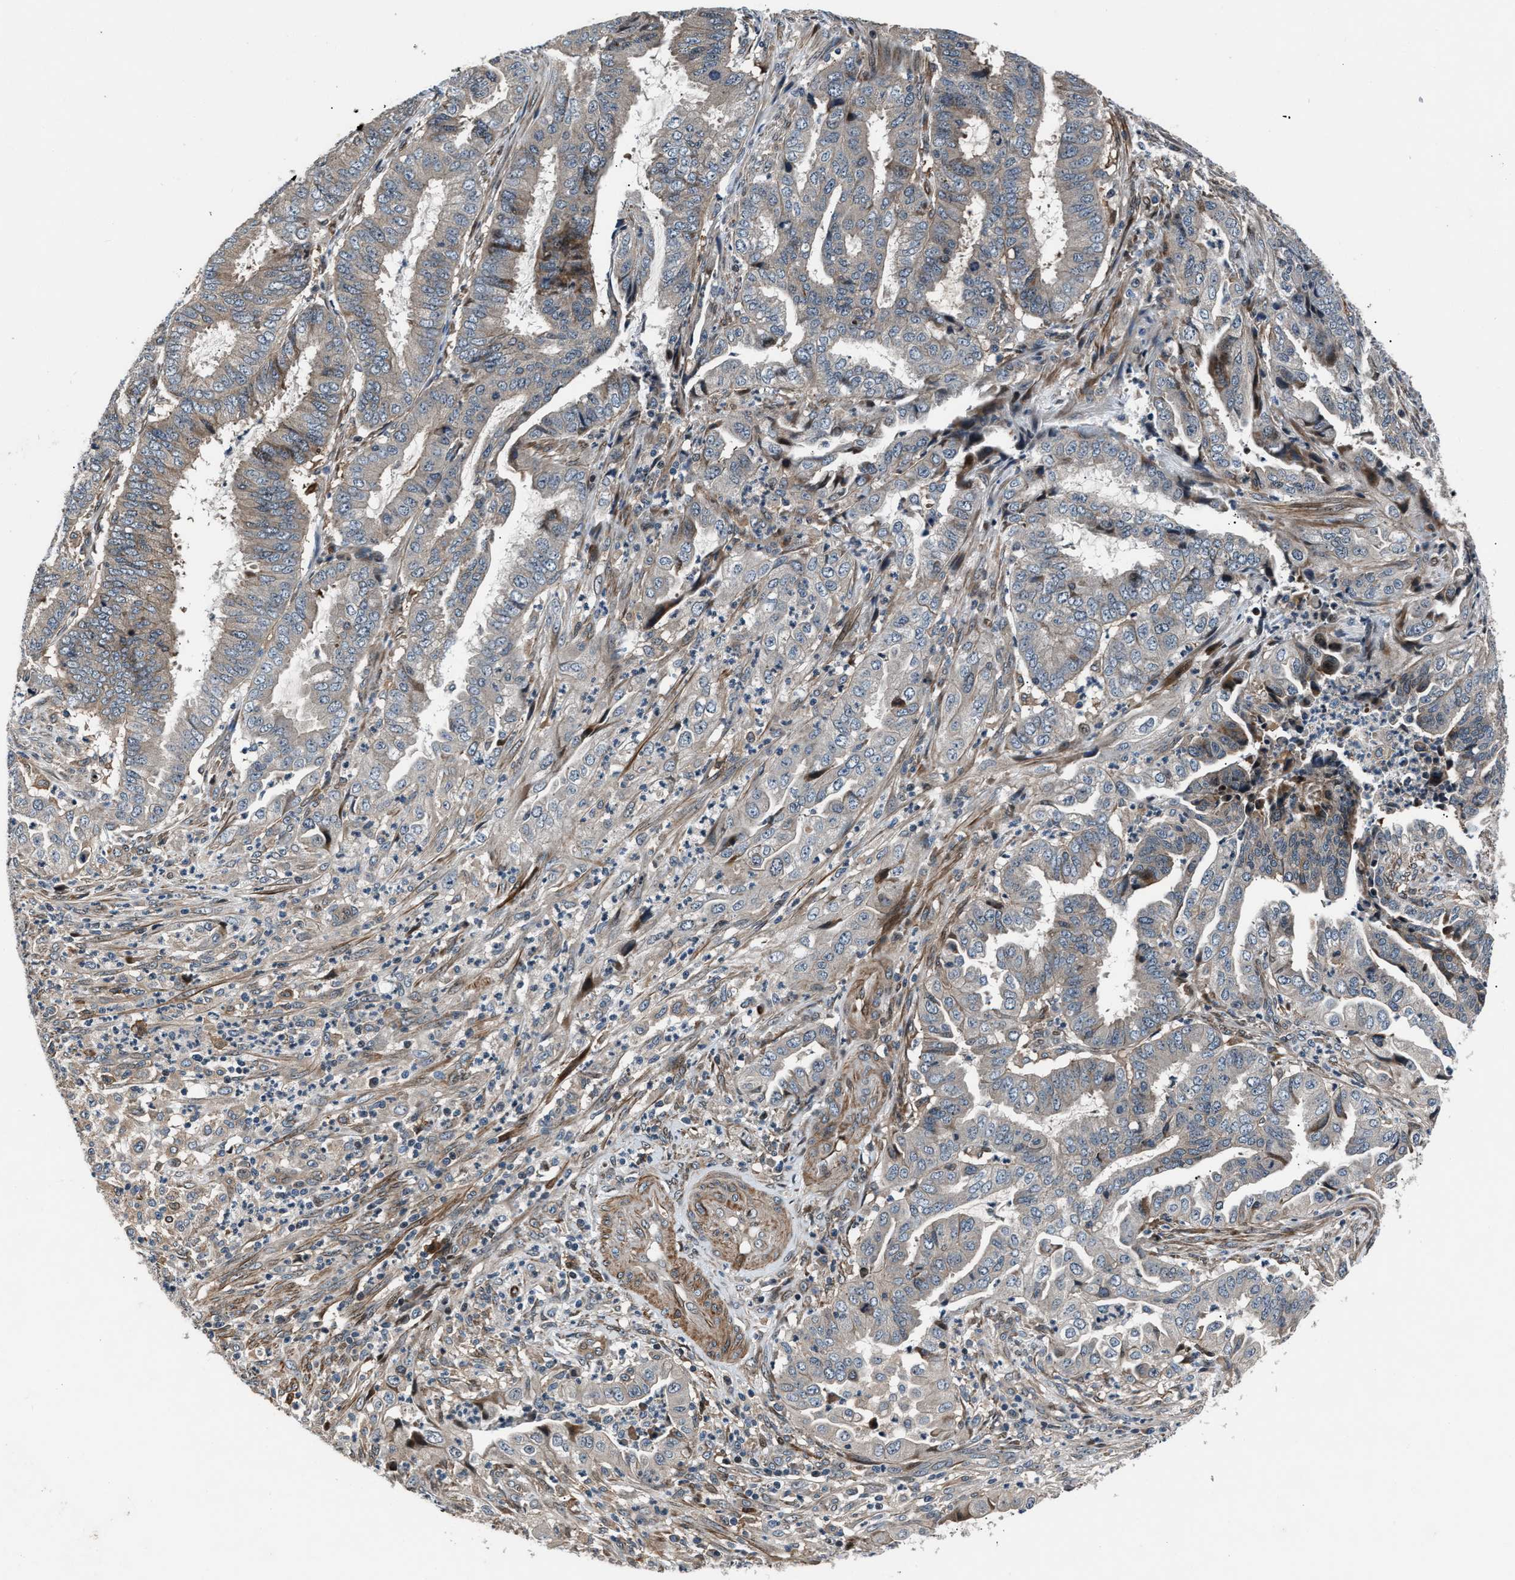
{"staining": {"intensity": "negative", "quantity": "none", "location": "none"}, "tissue": "endometrial cancer", "cell_type": "Tumor cells", "image_type": "cancer", "snomed": [{"axis": "morphology", "description": "Adenocarcinoma, NOS"}, {"axis": "topography", "description": "Endometrium"}], "caption": "Tumor cells show no significant protein expression in endometrial adenocarcinoma. (DAB immunohistochemistry with hematoxylin counter stain).", "gene": "DYNC2I1", "patient": {"sex": "female", "age": 51}}